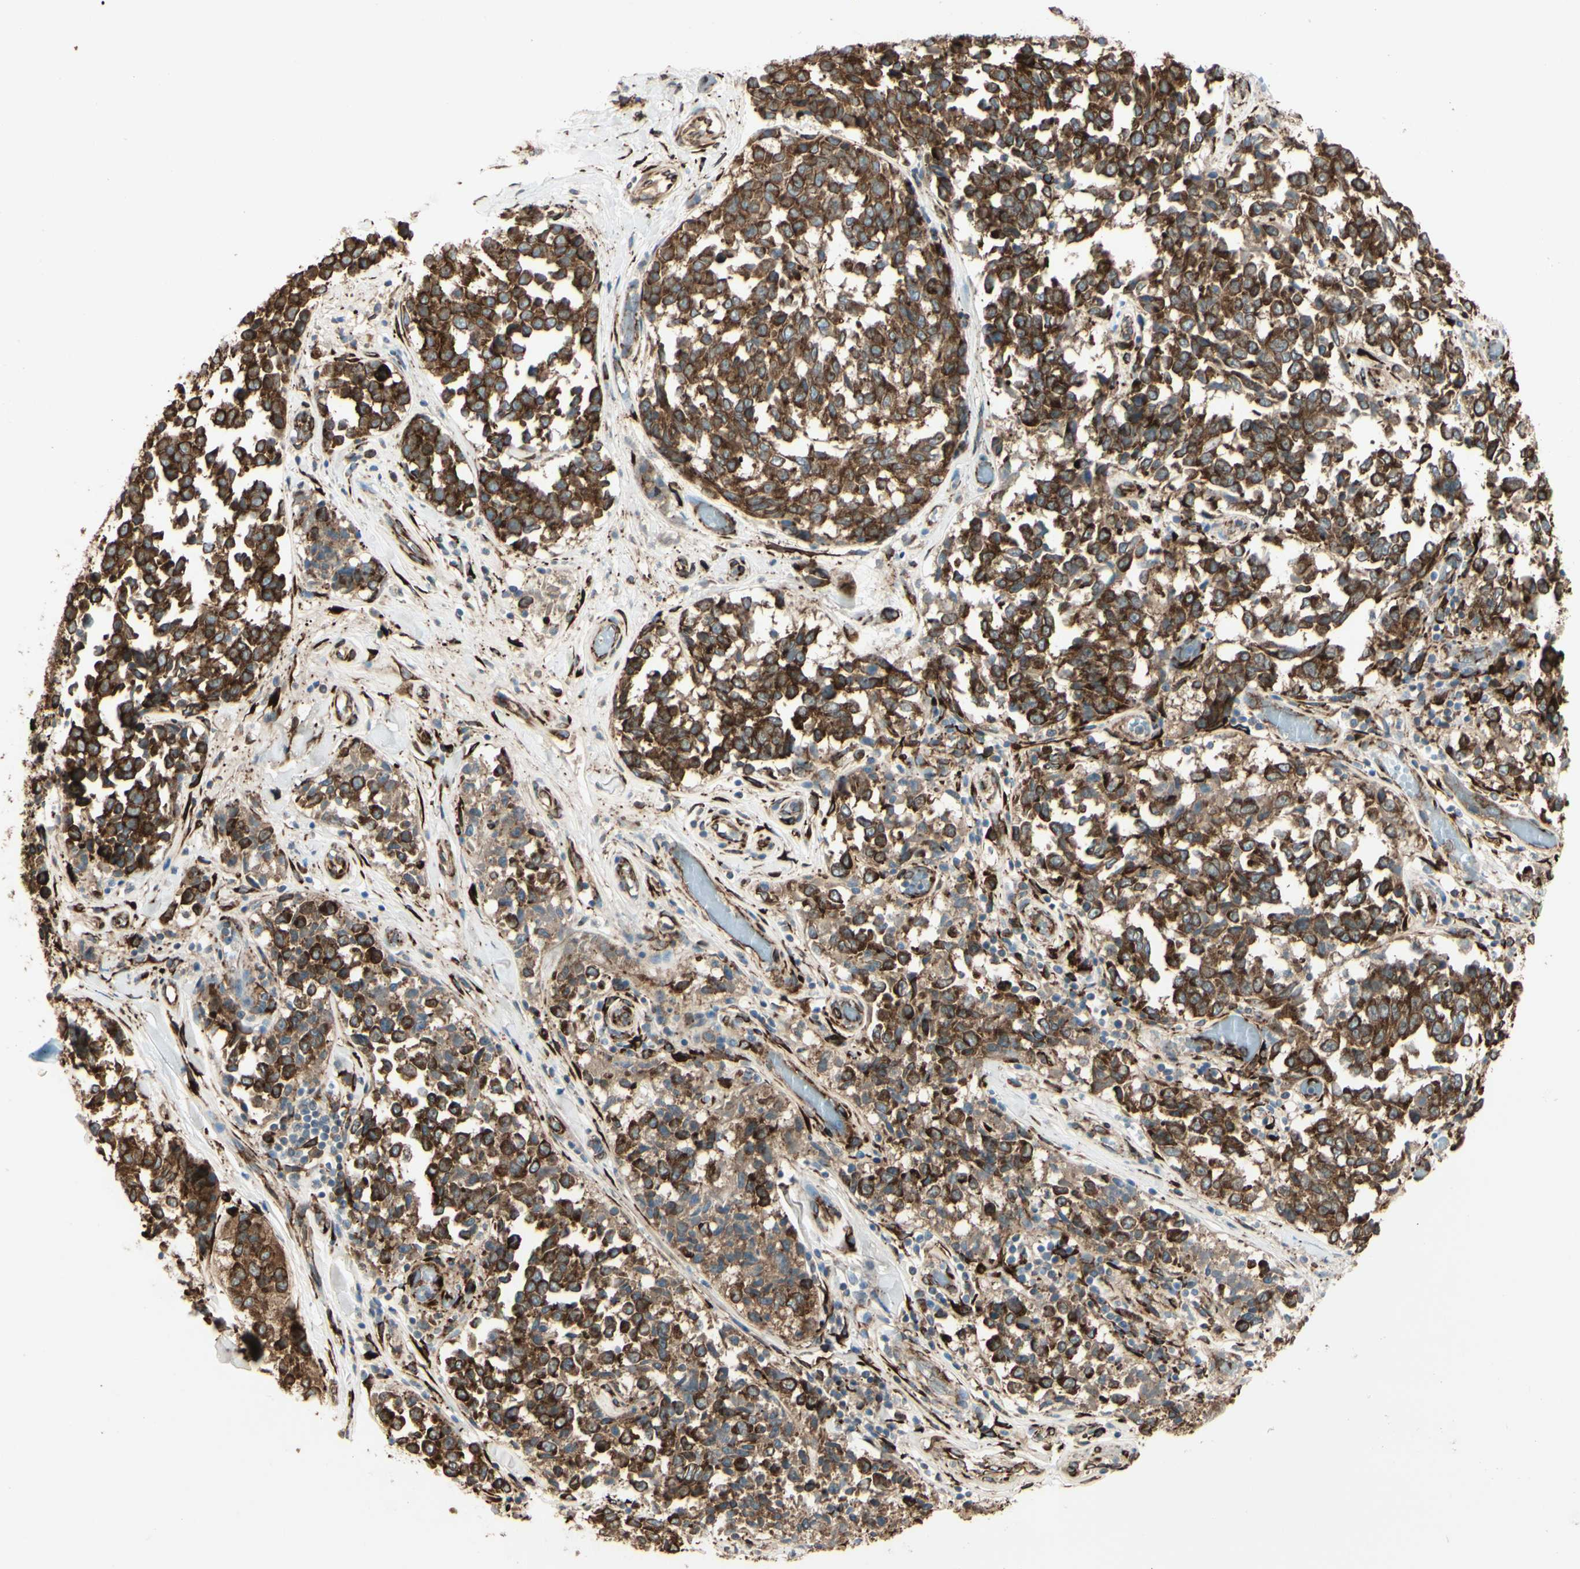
{"staining": {"intensity": "strong", "quantity": ">75%", "location": "cytoplasmic/membranous"}, "tissue": "melanoma", "cell_type": "Tumor cells", "image_type": "cancer", "snomed": [{"axis": "morphology", "description": "Malignant melanoma, NOS"}, {"axis": "topography", "description": "Skin"}], "caption": "Human melanoma stained with a protein marker exhibits strong staining in tumor cells.", "gene": "RRBP1", "patient": {"sex": "female", "age": 64}}